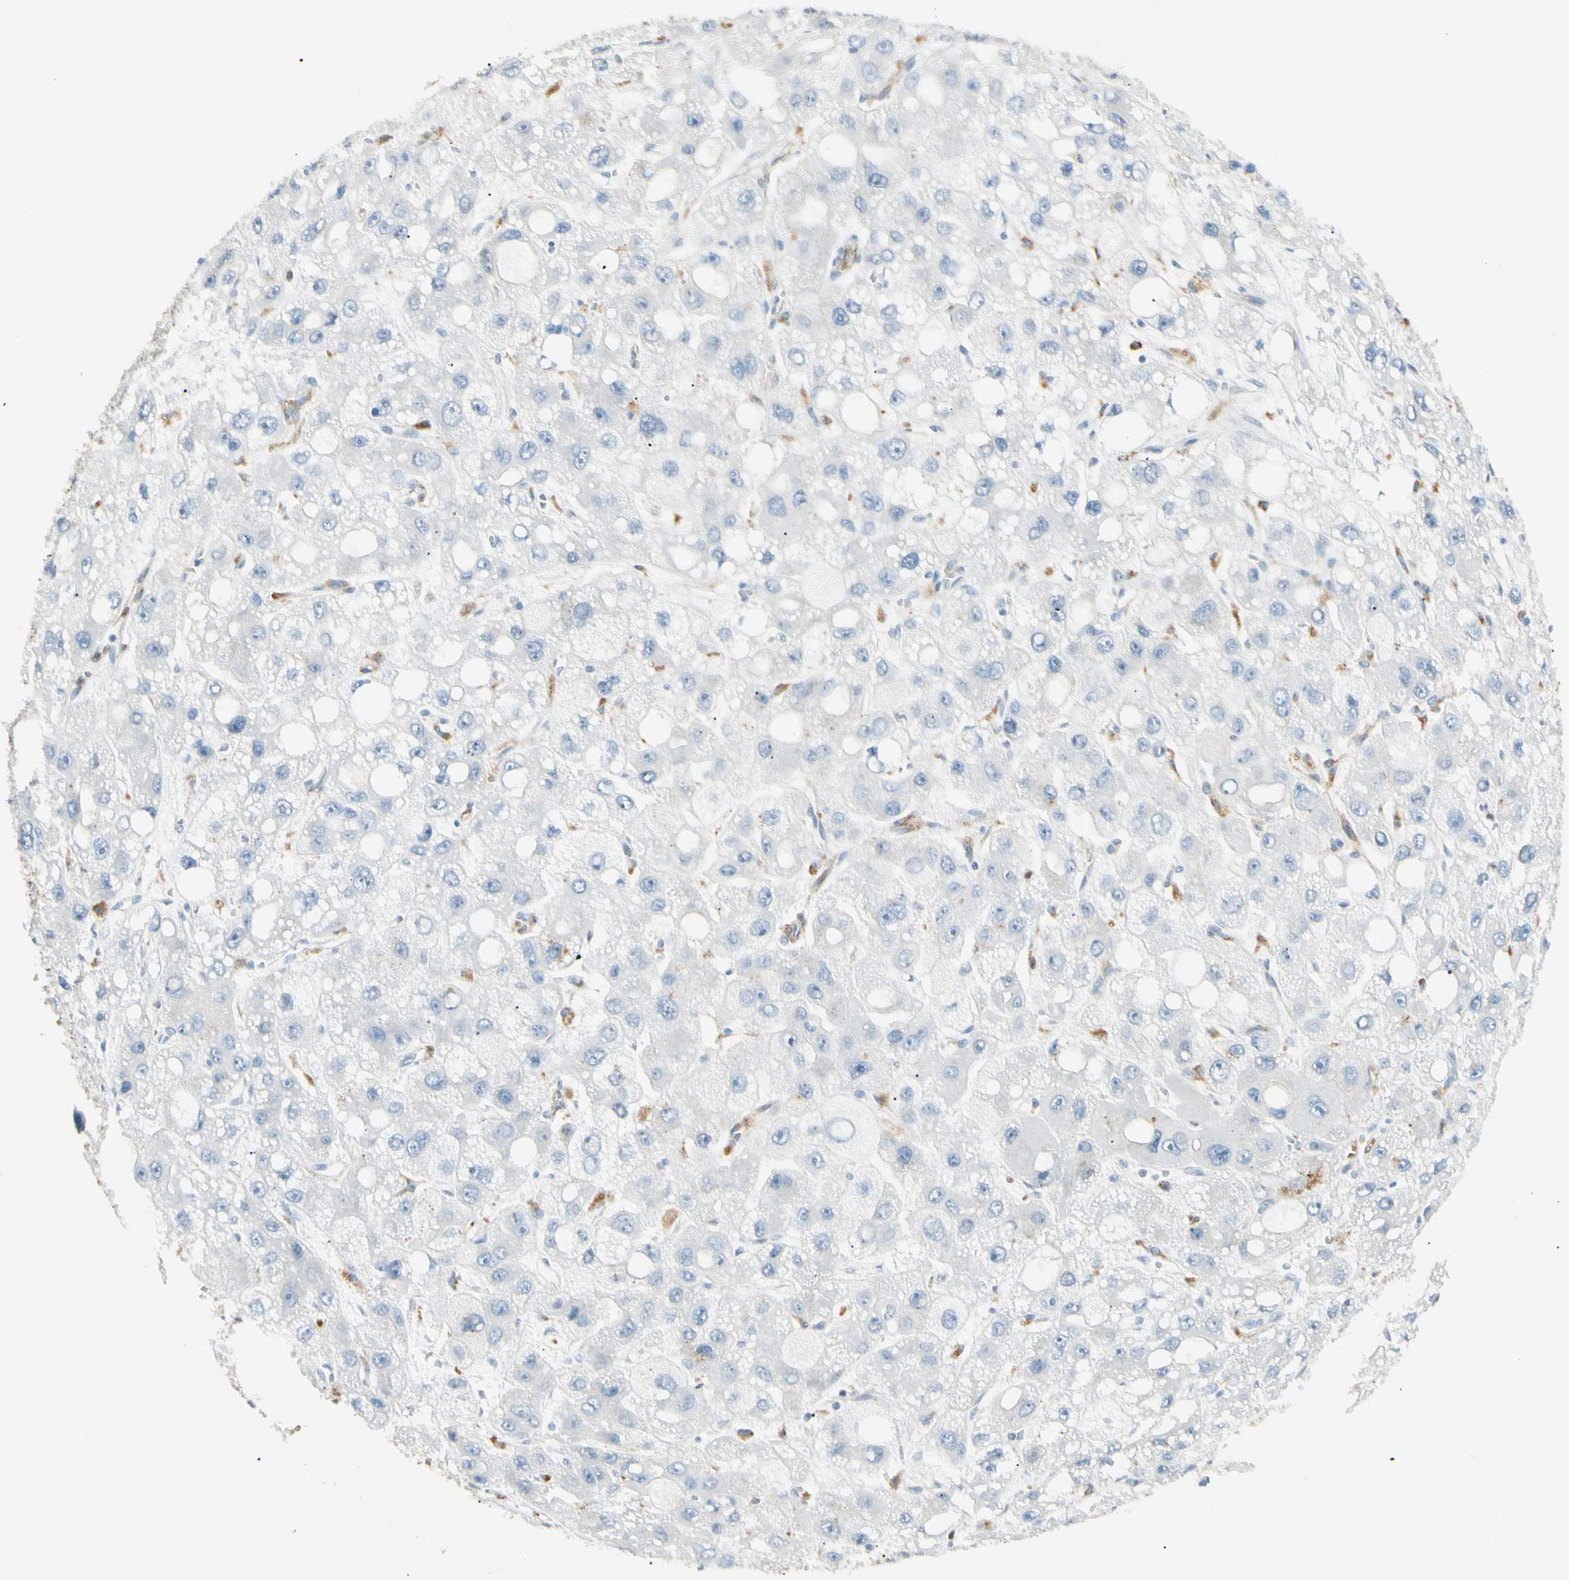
{"staining": {"intensity": "negative", "quantity": "none", "location": "none"}, "tissue": "liver cancer", "cell_type": "Tumor cells", "image_type": "cancer", "snomed": [{"axis": "morphology", "description": "Carcinoma, Hepatocellular, NOS"}, {"axis": "topography", "description": "Liver"}], "caption": "High magnification brightfield microscopy of hepatocellular carcinoma (liver) stained with DAB (brown) and counterstained with hematoxylin (blue): tumor cells show no significant positivity.", "gene": "LPCAT2", "patient": {"sex": "male", "age": 55}}